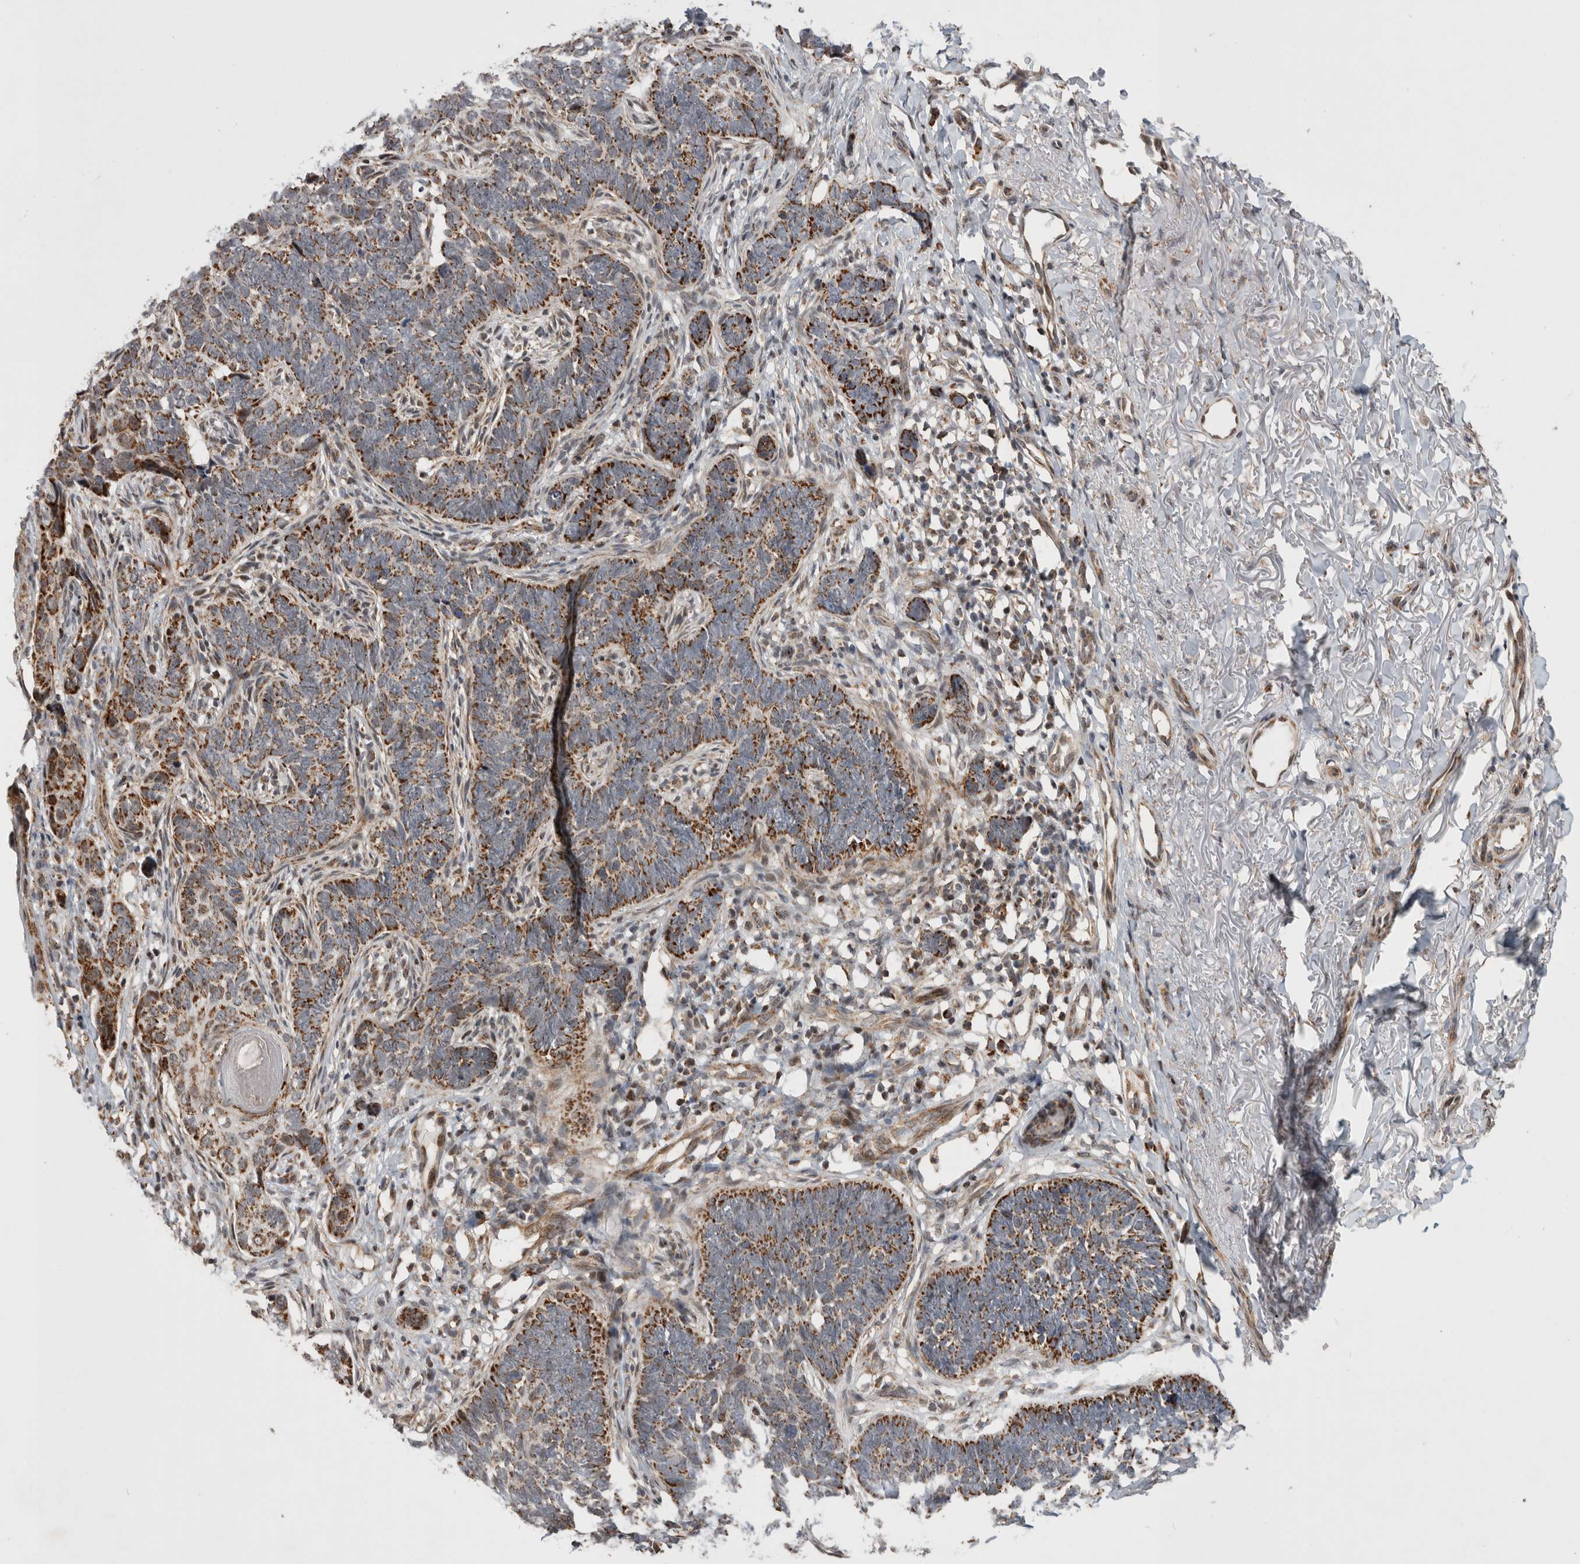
{"staining": {"intensity": "moderate", "quantity": ">75%", "location": "cytoplasmic/membranous"}, "tissue": "skin cancer", "cell_type": "Tumor cells", "image_type": "cancer", "snomed": [{"axis": "morphology", "description": "Normal tissue, NOS"}, {"axis": "morphology", "description": "Basal cell carcinoma"}, {"axis": "topography", "description": "Skin"}], "caption": "This histopathology image reveals immunohistochemistry staining of basal cell carcinoma (skin), with medium moderate cytoplasmic/membranous positivity in approximately >75% of tumor cells.", "gene": "MRPL37", "patient": {"sex": "male", "age": 77}}